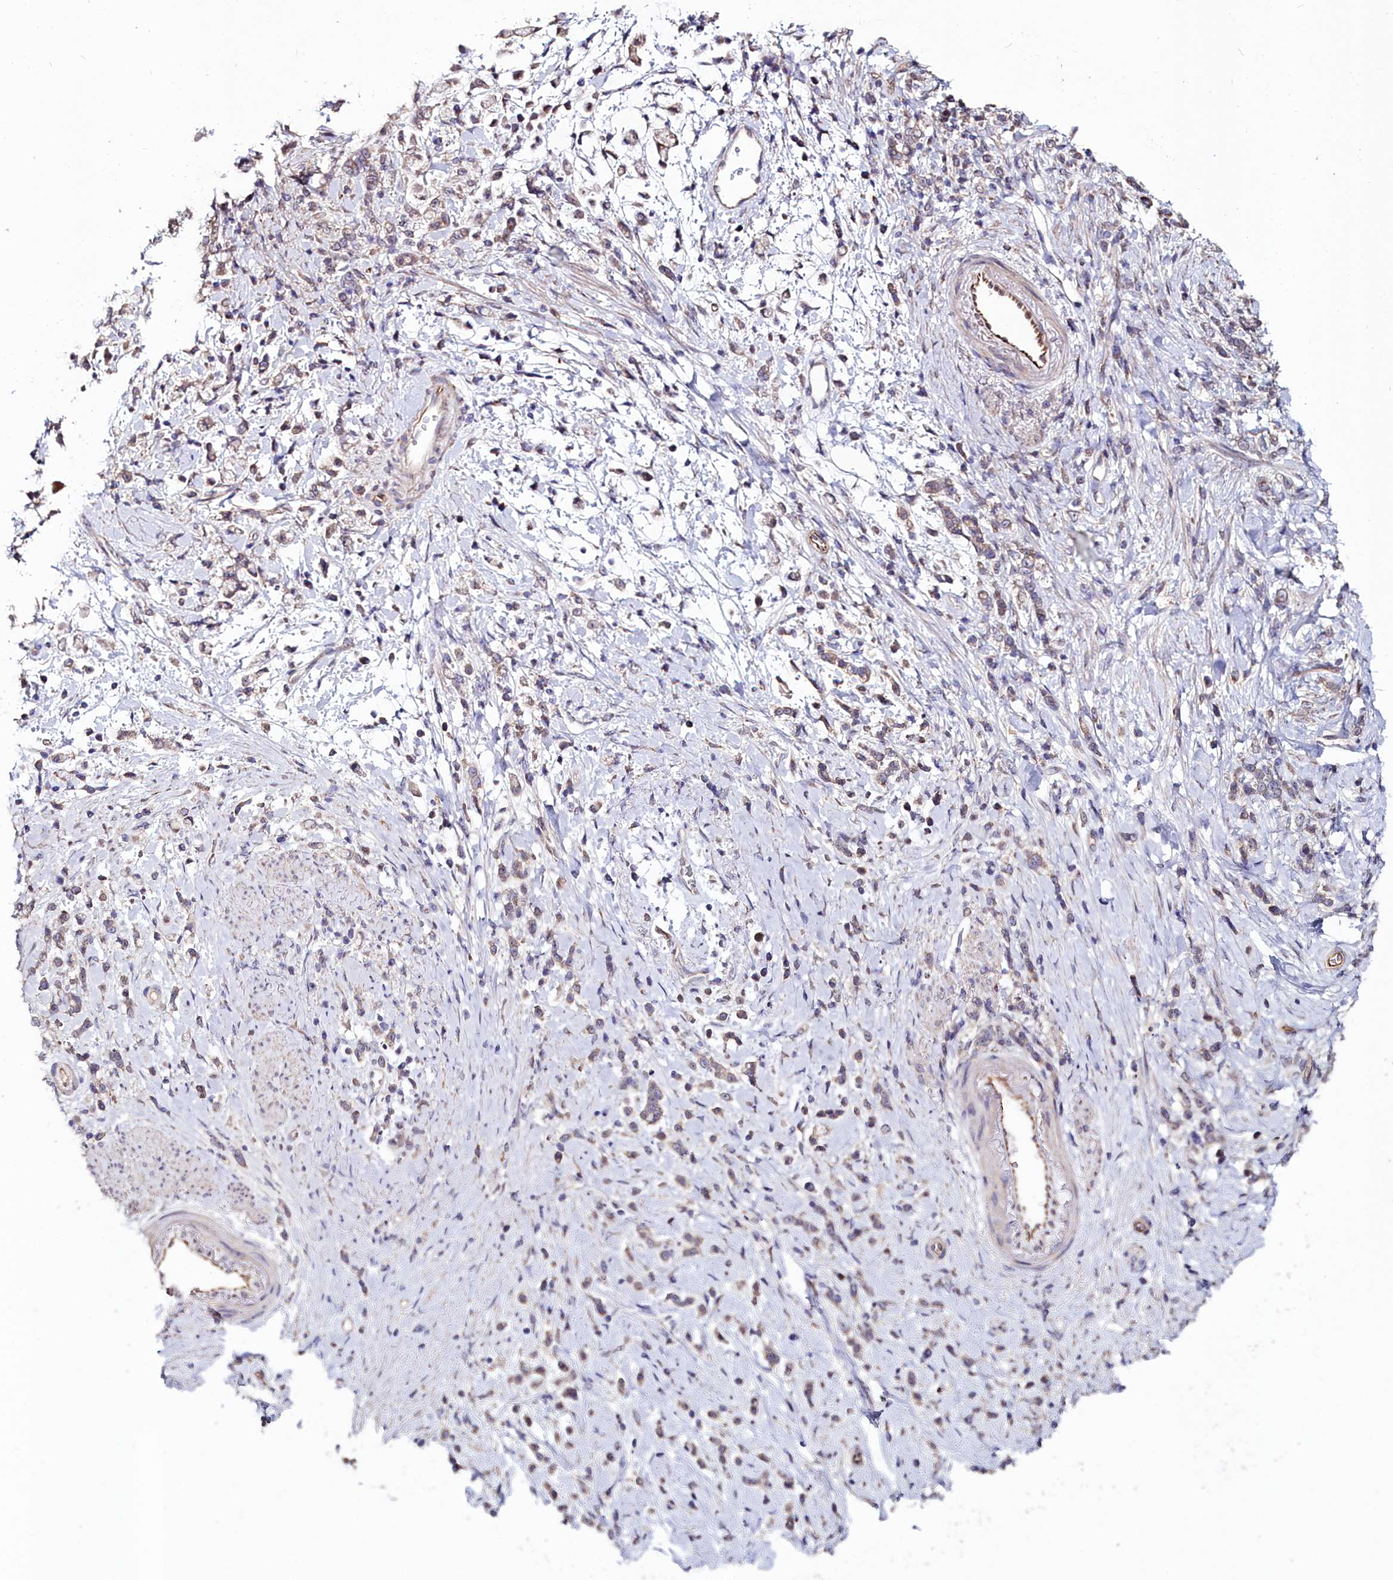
{"staining": {"intensity": "weak", "quantity": "<25%", "location": "cytoplasmic/membranous"}, "tissue": "stomach cancer", "cell_type": "Tumor cells", "image_type": "cancer", "snomed": [{"axis": "morphology", "description": "Adenocarcinoma, NOS"}, {"axis": "topography", "description": "Stomach"}], "caption": "A high-resolution image shows immunohistochemistry (IHC) staining of adenocarcinoma (stomach), which reveals no significant positivity in tumor cells.", "gene": "C4orf19", "patient": {"sex": "female", "age": 60}}